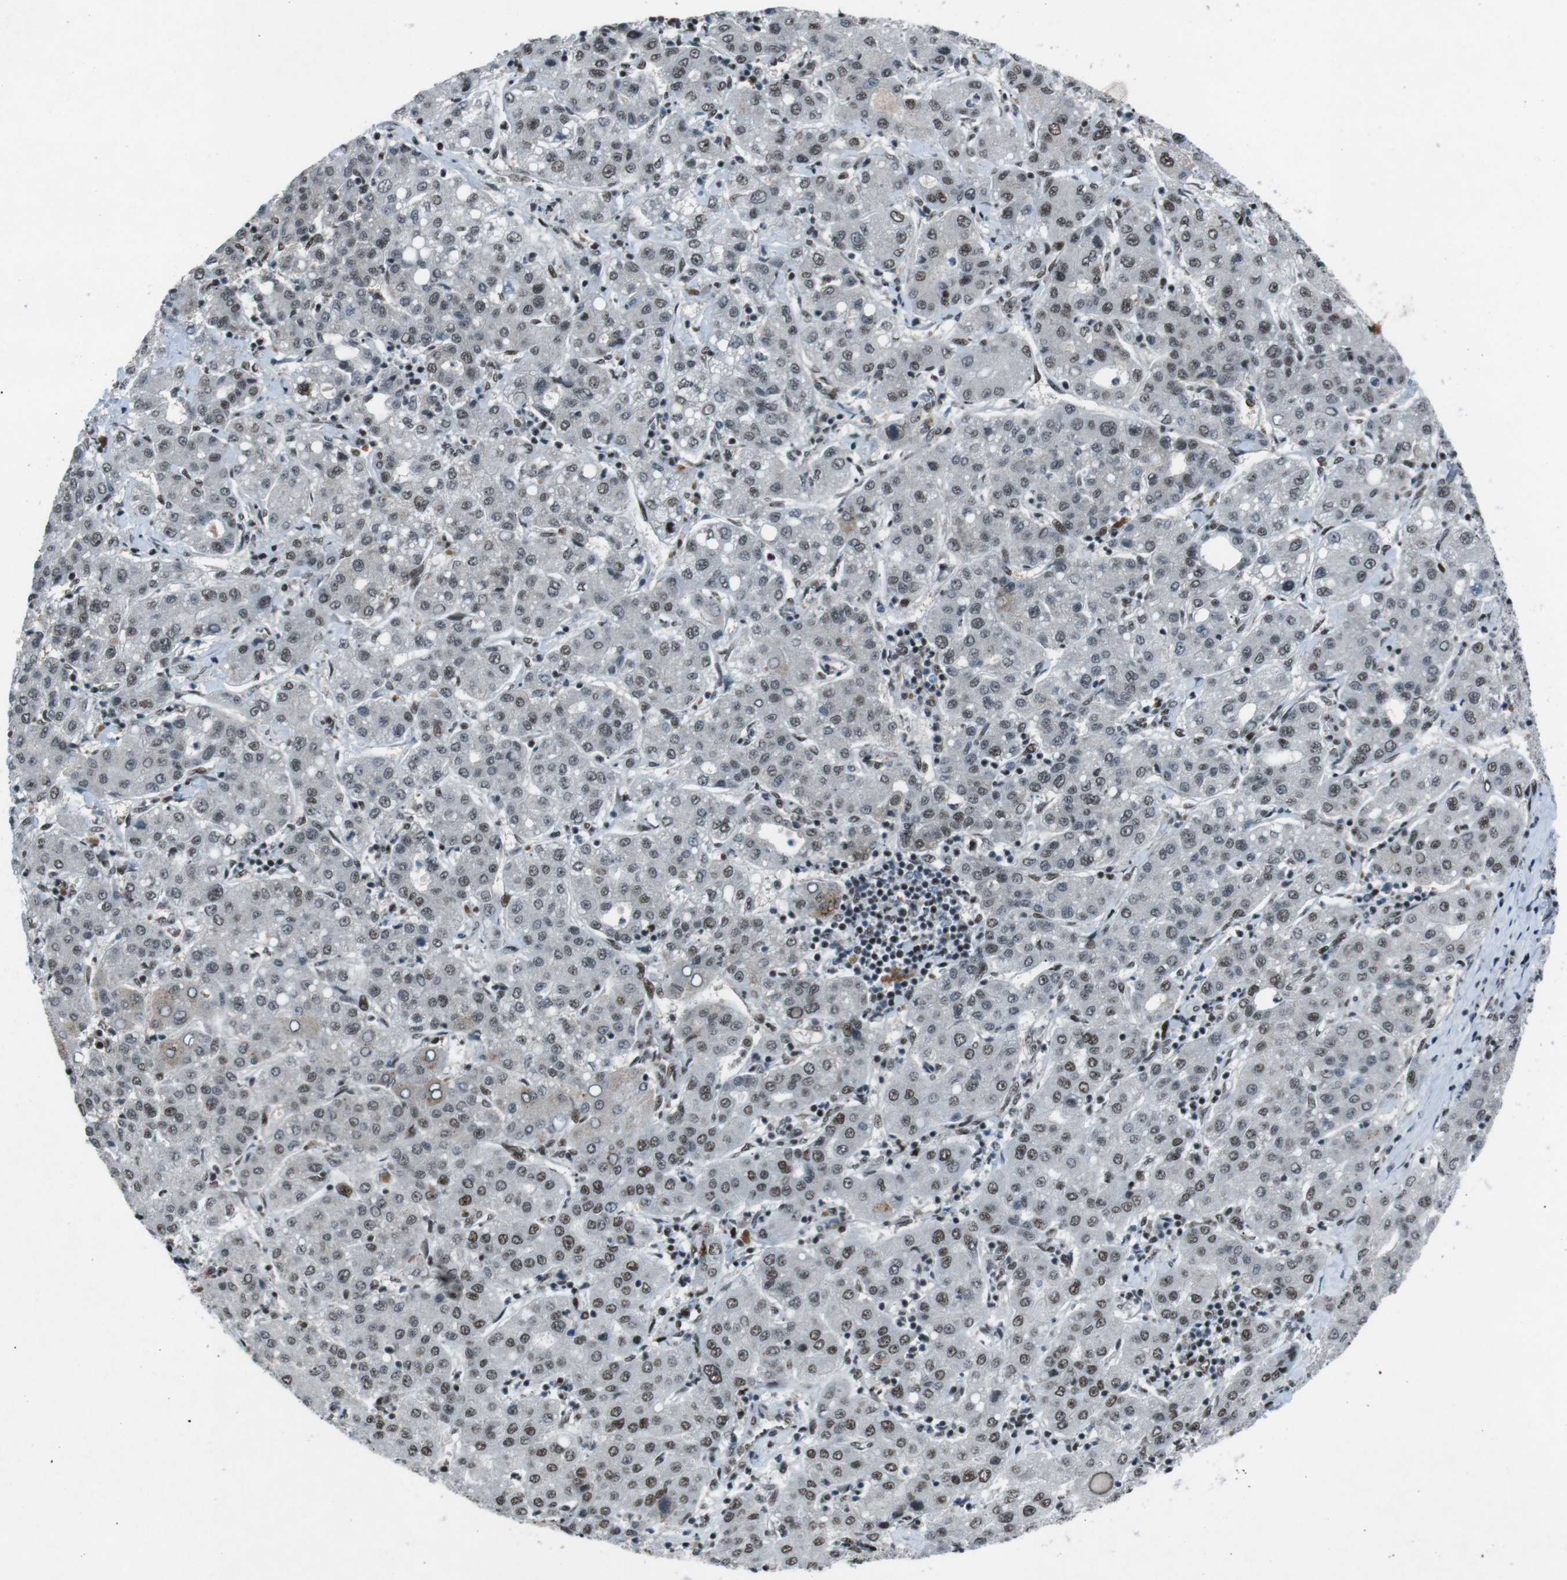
{"staining": {"intensity": "moderate", "quantity": "25%-75%", "location": "nuclear"}, "tissue": "liver cancer", "cell_type": "Tumor cells", "image_type": "cancer", "snomed": [{"axis": "morphology", "description": "Carcinoma, Hepatocellular, NOS"}, {"axis": "topography", "description": "Liver"}], "caption": "Liver cancer stained with a protein marker exhibits moderate staining in tumor cells.", "gene": "TAF1", "patient": {"sex": "male", "age": 65}}